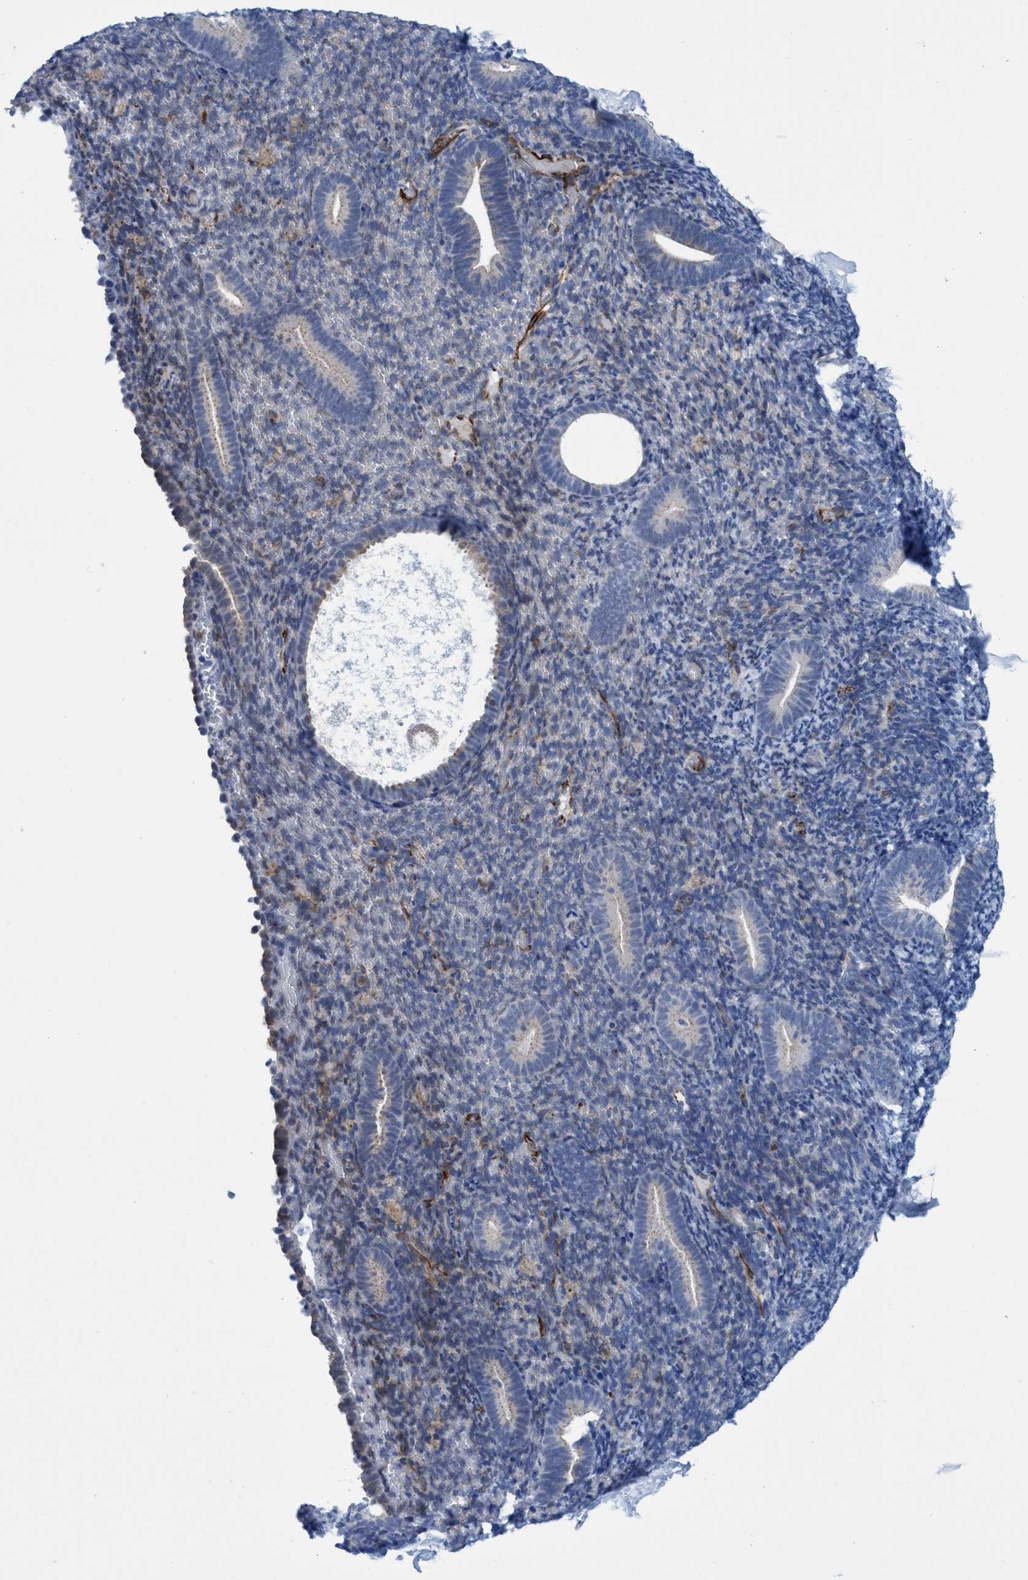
{"staining": {"intensity": "negative", "quantity": "none", "location": "none"}, "tissue": "endometrium", "cell_type": "Cells in endometrial stroma", "image_type": "normal", "snomed": [{"axis": "morphology", "description": "Normal tissue, NOS"}, {"axis": "topography", "description": "Endometrium"}], "caption": "High power microscopy photomicrograph of an immunohistochemistry micrograph of benign endometrium, revealing no significant expression in cells in endometrial stroma.", "gene": "SLC43A2", "patient": {"sex": "female", "age": 51}}